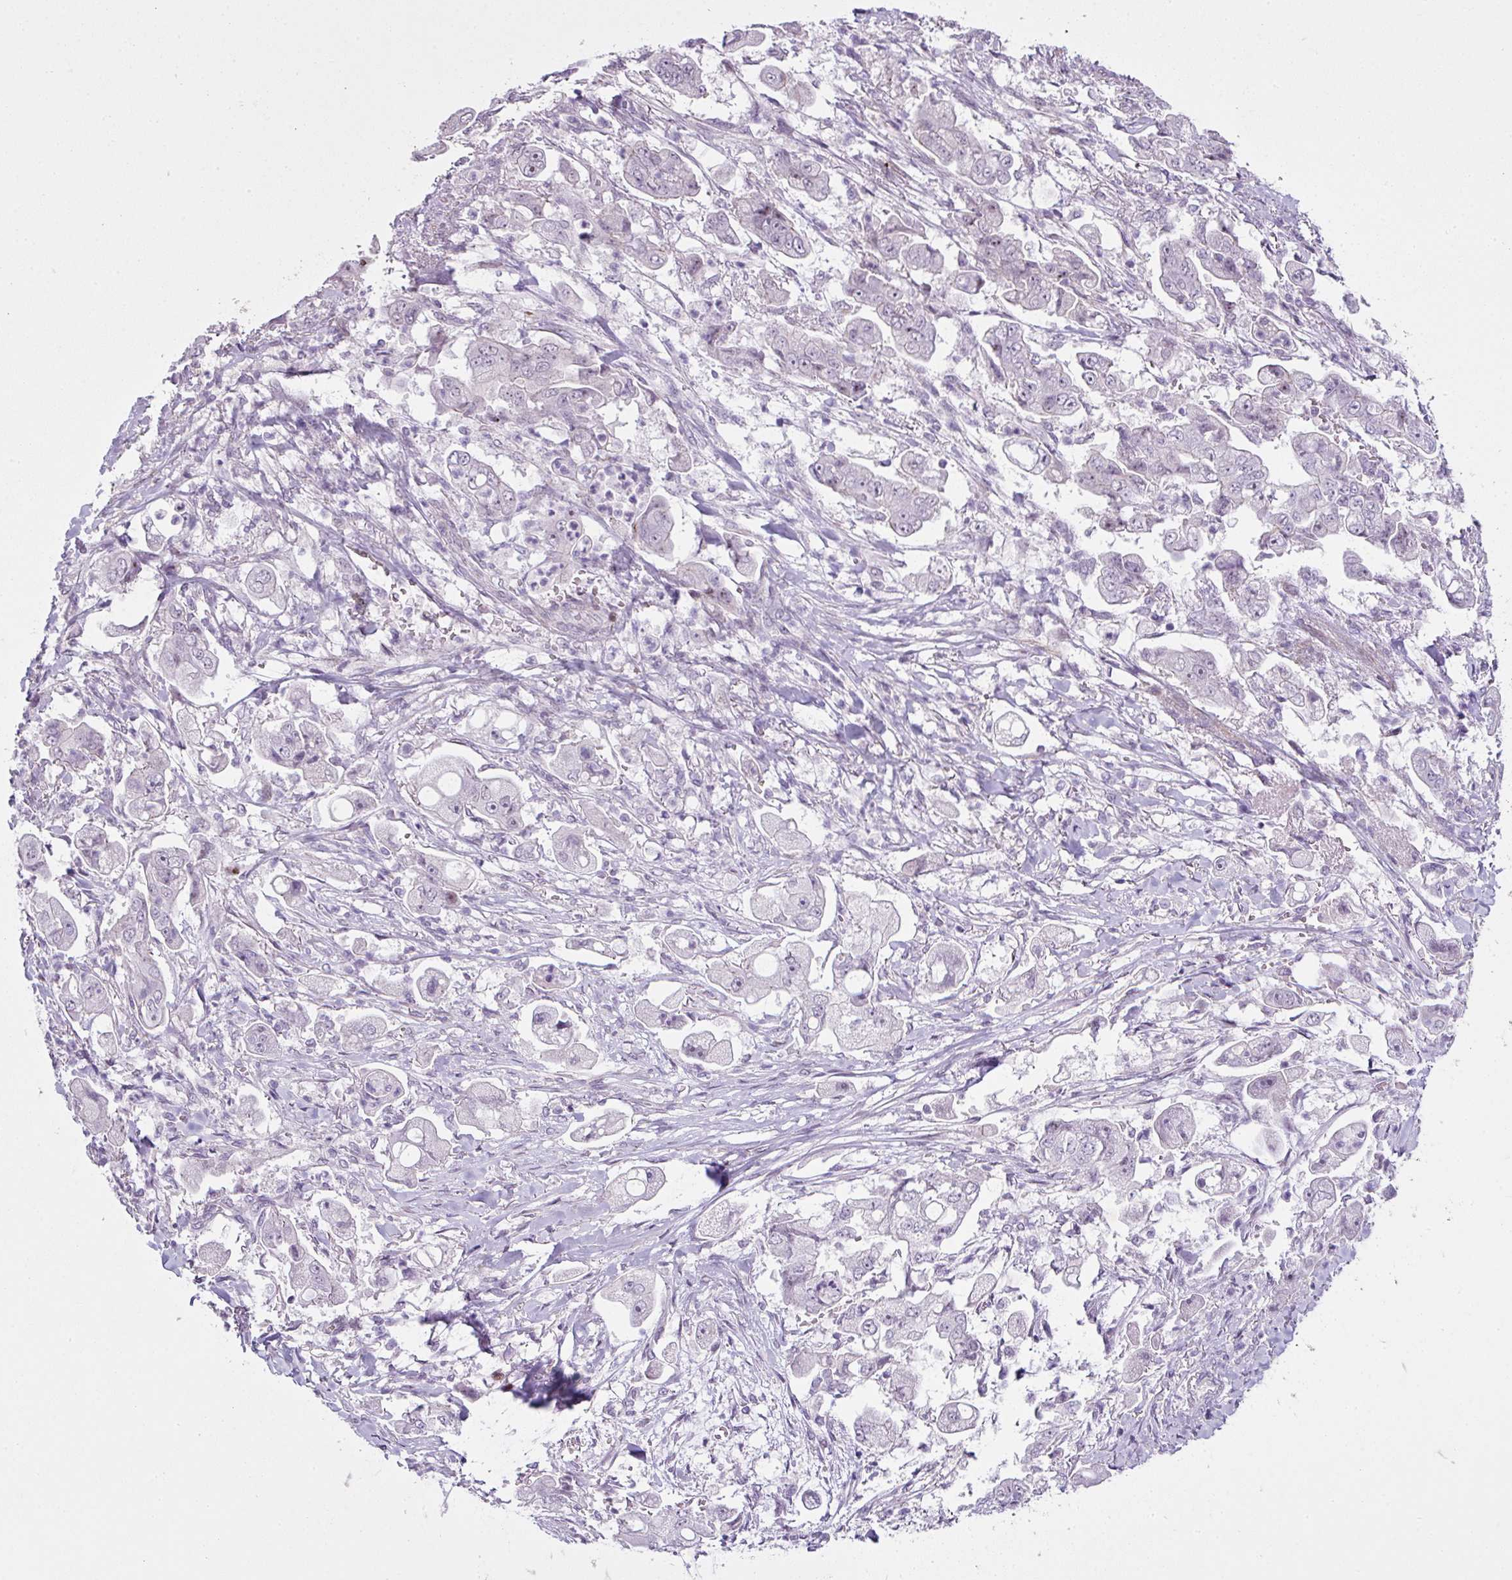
{"staining": {"intensity": "negative", "quantity": "none", "location": "none"}, "tissue": "stomach cancer", "cell_type": "Tumor cells", "image_type": "cancer", "snomed": [{"axis": "morphology", "description": "Adenocarcinoma, NOS"}, {"axis": "topography", "description": "Stomach"}], "caption": "Immunohistochemistry (IHC) micrograph of stomach cancer (adenocarcinoma) stained for a protein (brown), which demonstrates no staining in tumor cells. The staining was performed using DAB (3,3'-diaminobenzidine) to visualize the protein expression in brown, while the nuclei were stained in blue with hematoxylin (Magnification: 20x).", "gene": "ZNF688", "patient": {"sex": "male", "age": 62}}